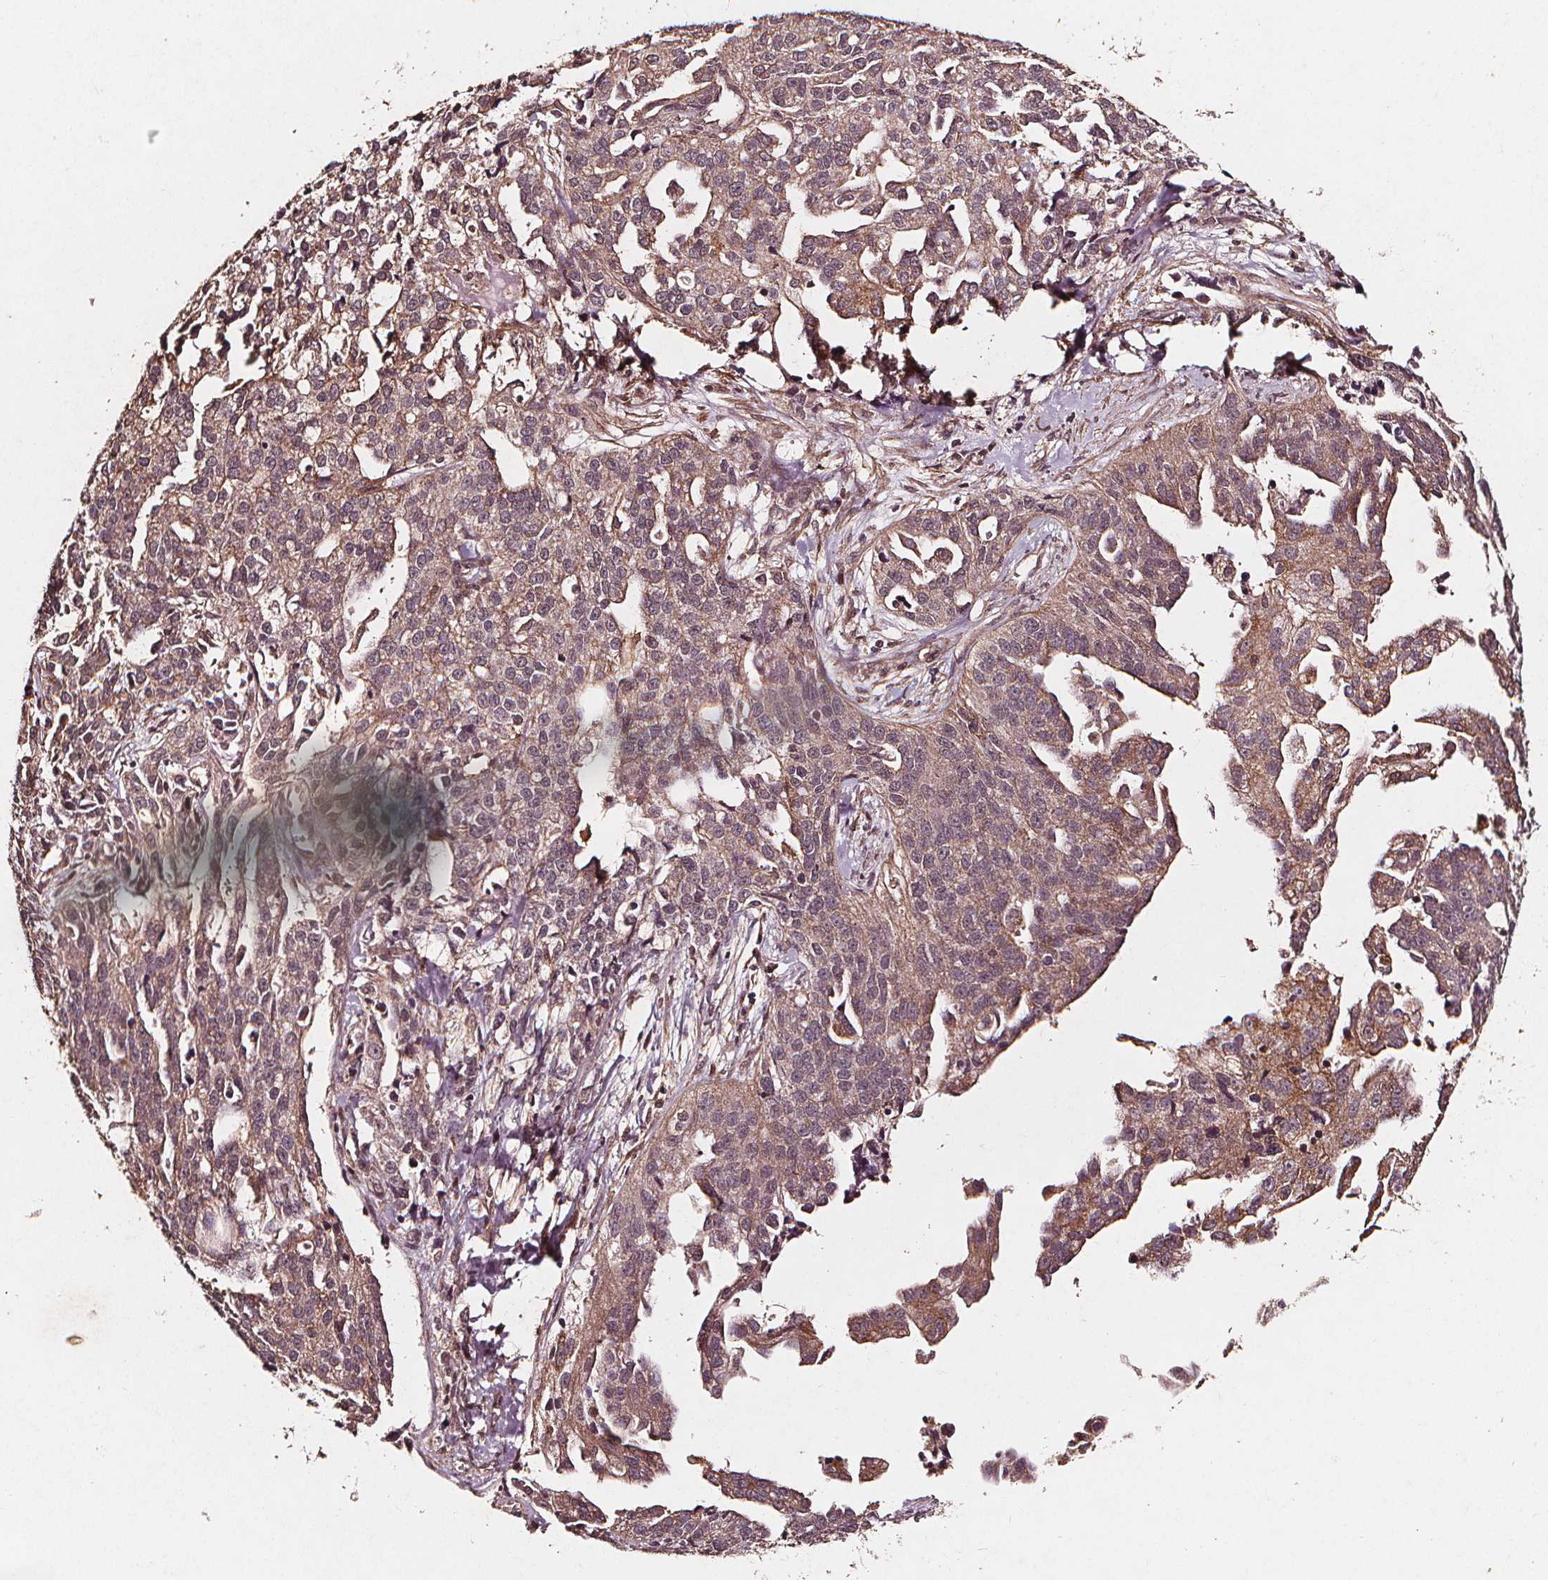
{"staining": {"intensity": "weak", "quantity": ">75%", "location": "cytoplasmic/membranous"}, "tissue": "ovarian cancer", "cell_type": "Tumor cells", "image_type": "cancer", "snomed": [{"axis": "morphology", "description": "Cystadenocarcinoma, serous, NOS"}, {"axis": "topography", "description": "Ovary"}], "caption": "Human ovarian cancer (serous cystadenocarcinoma) stained with a protein marker displays weak staining in tumor cells.", "gene": "ABCA1", "patient": {"sex": "female", "age": 75}}